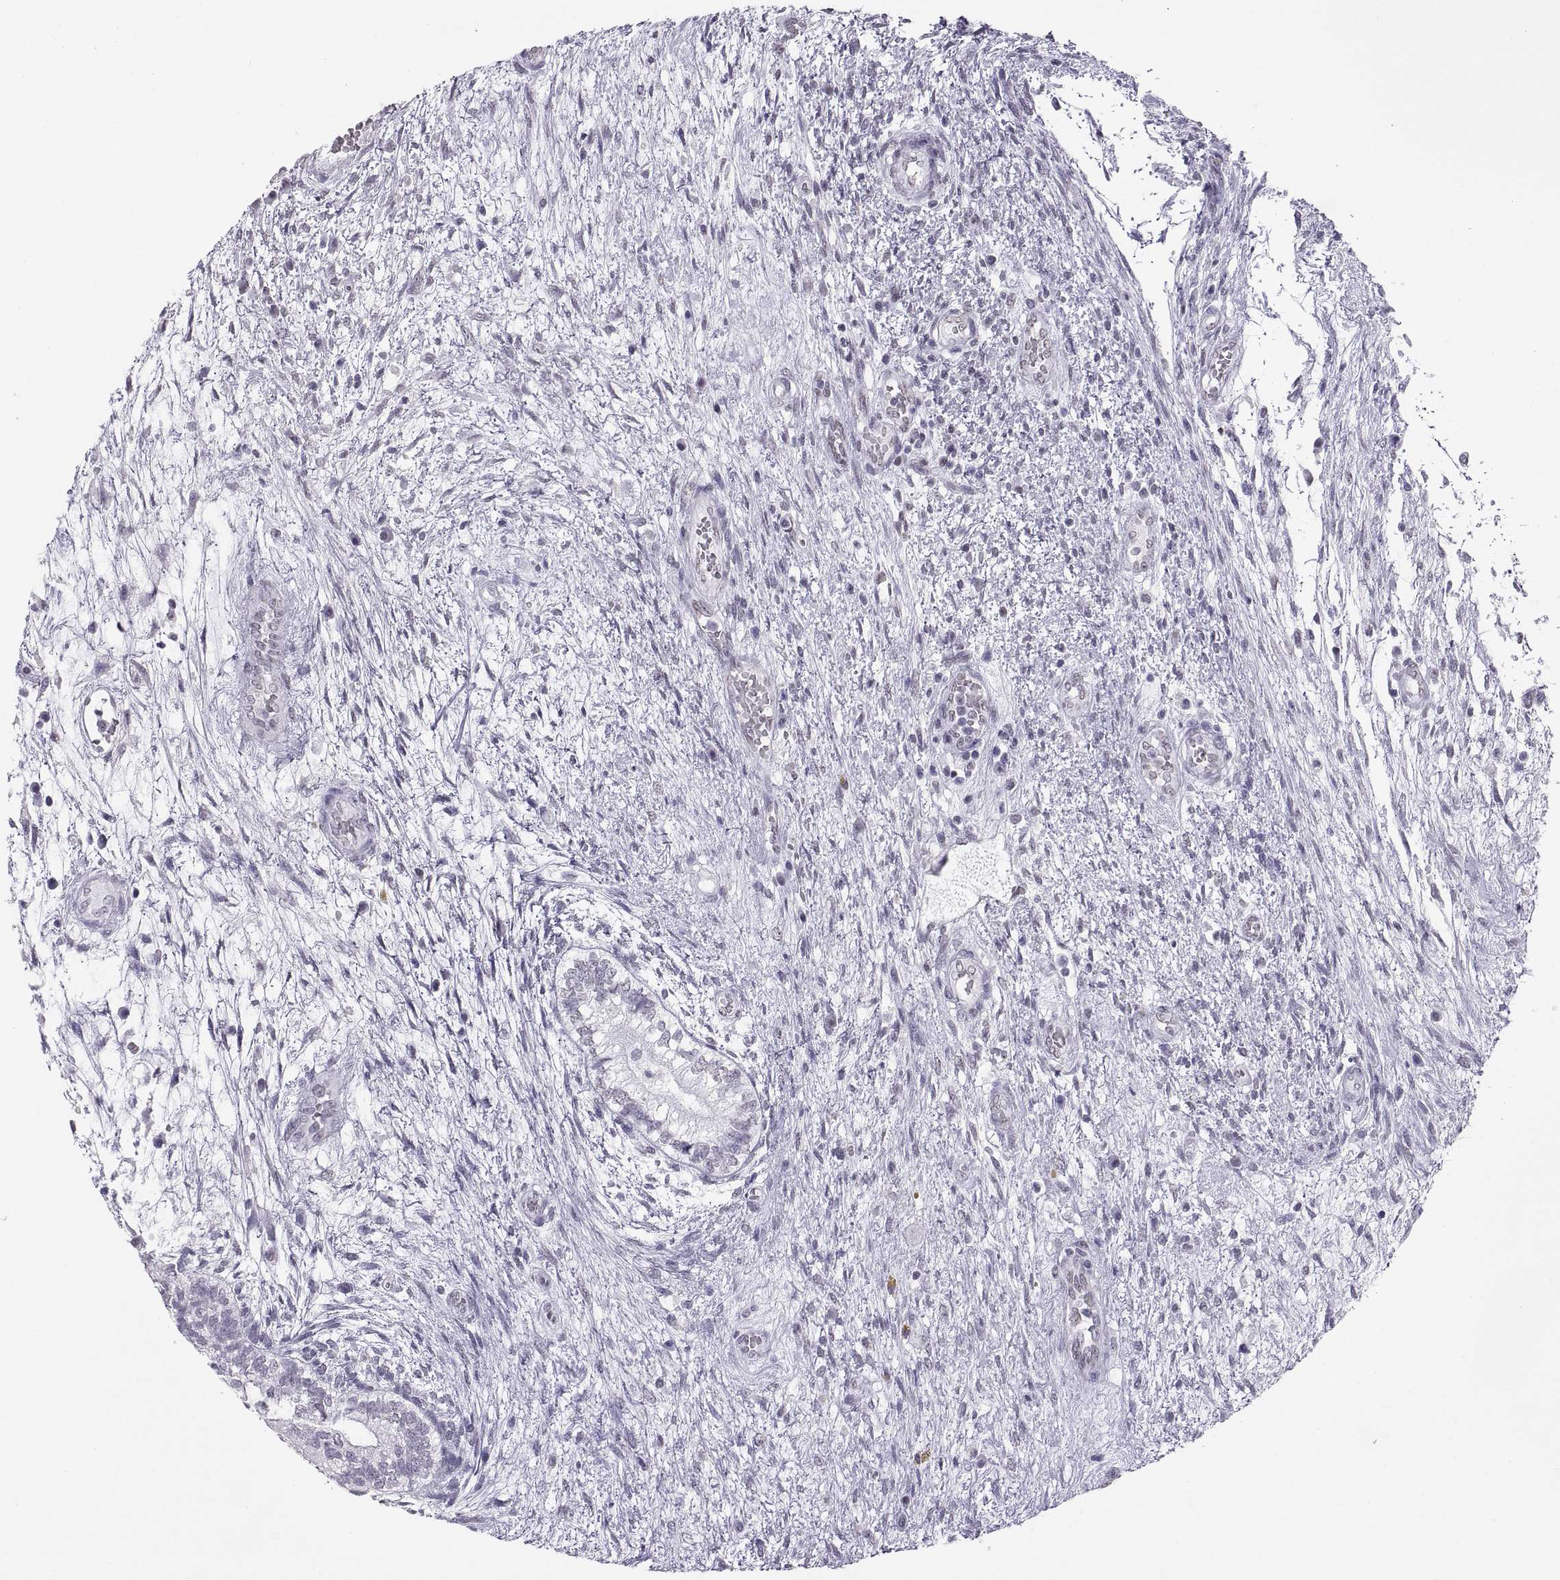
{"staining": {"intensity": "negative", "quantity": "none", "location": "none"}, "tissue": "testis cancer", "cell_type": "Tumor cells", "image_type": "cancer", "snomed": [{"axis": "morphology", "description": "Normal tissue, NOS"}, {"axis": "morphology", "description": "Carcinoma, Embryonal, NOS"}, {"axis": "topography", "description": "Testis"}, {"axis": "topography", "description": "Epididymis"}], "caption": "Histopathology image shows no protein staining in tumor cells of testis embryonal carcinoma tissue.", "gene": "CARTPT", "patient": {"sex": "male", "age": 32}}